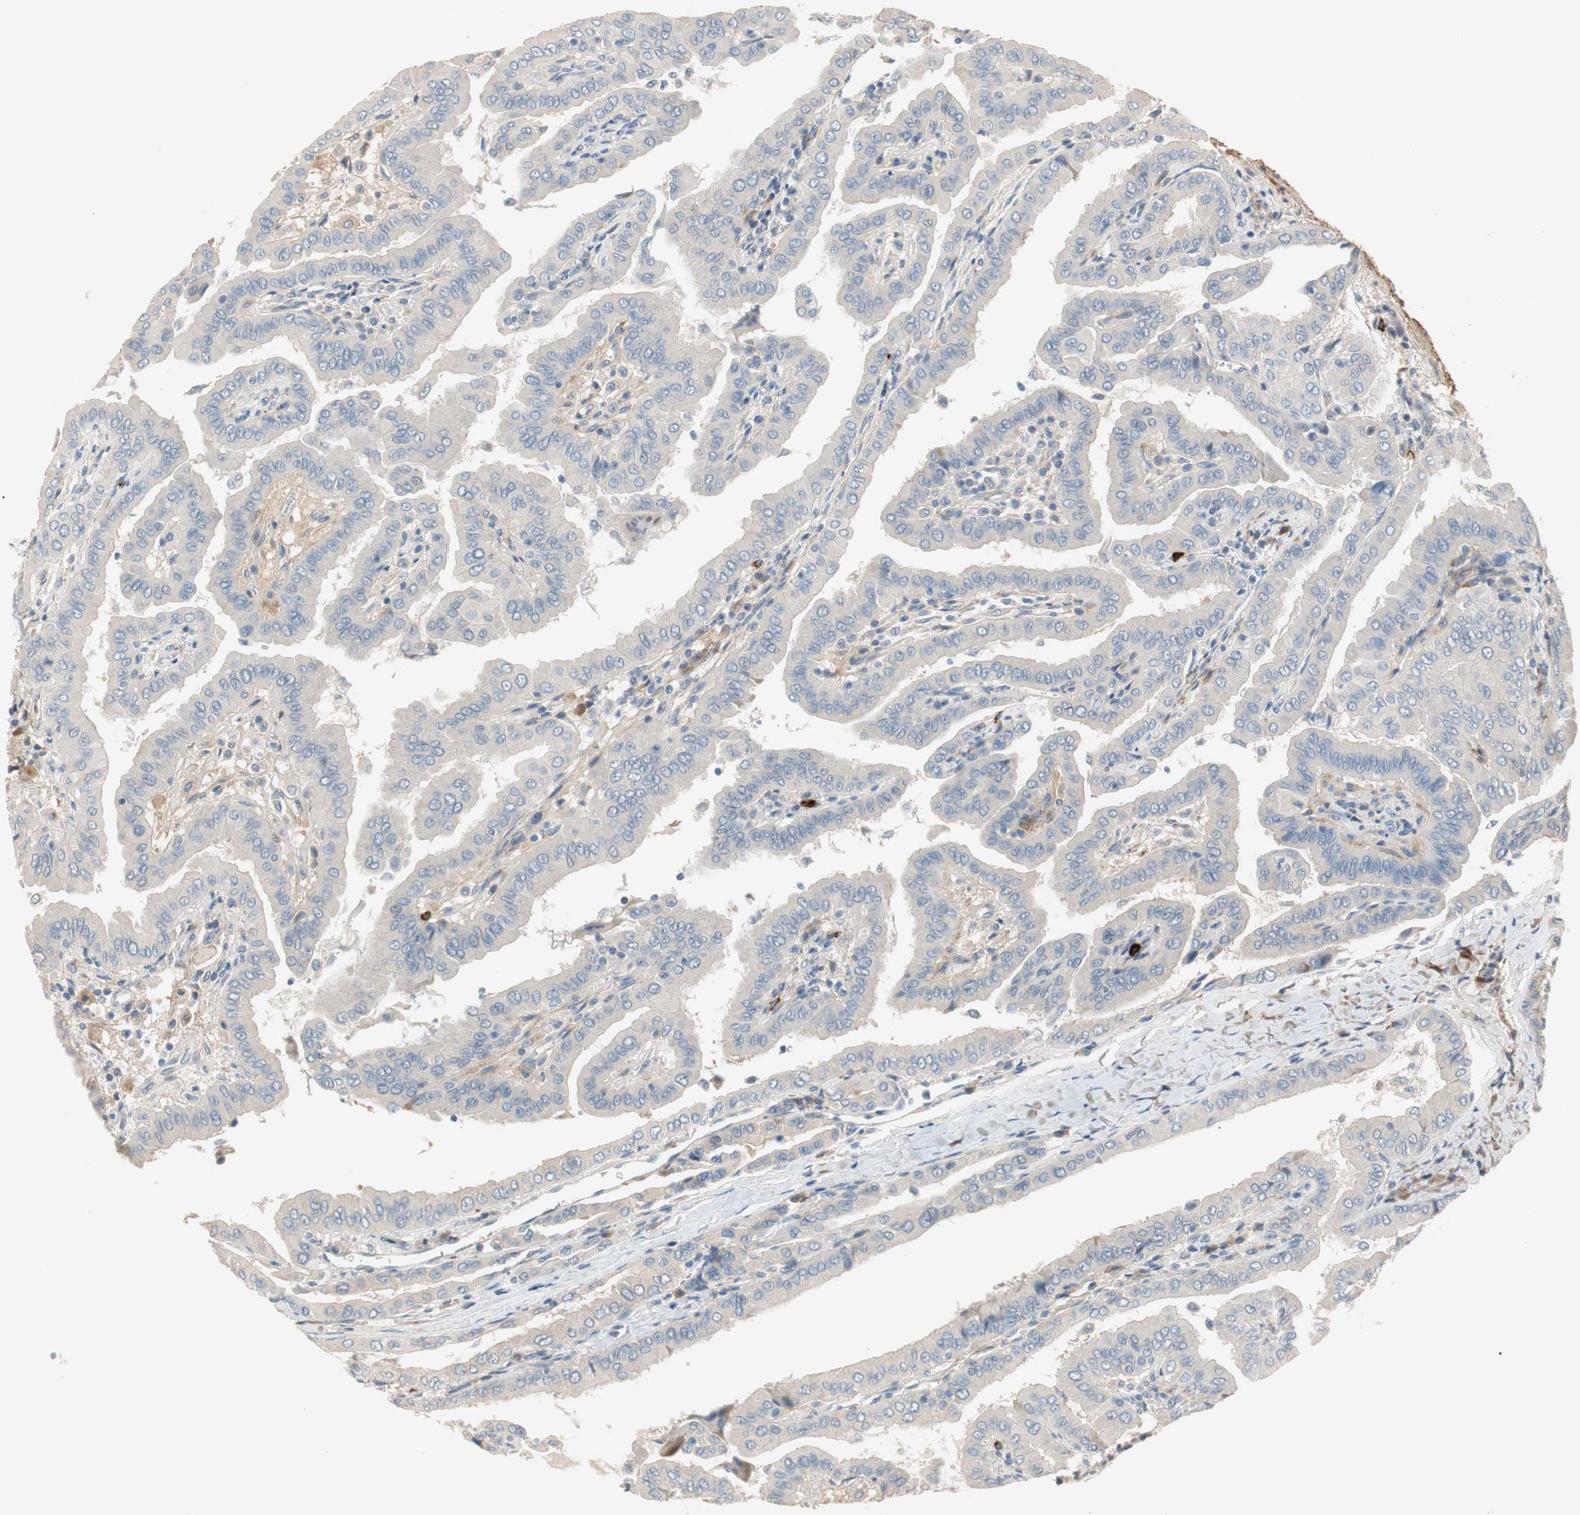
{"staining": {"intensity": "weak", "quantity": "25%-75%", "location": "cytoplasmic/membranous"}, "tissue": "thyroid cancer", "cell_type": "Tumor cells", "image_type": "cancer", "snomed": [{"axis": "morphology", "description": "Papillary adenocarcinoma, NOS"}, {"axis": "topography", "description": "Thyroid gland"}], "caption": "IHC histopathology image of human thyroid cancer stained for a protein (brown), which shows low levels of weak cytoplasmic/membranous staining in about 25%-75% of tumor cells.", "gene": "COL12A1", "patient": {"sex": "male", "age": 33}}